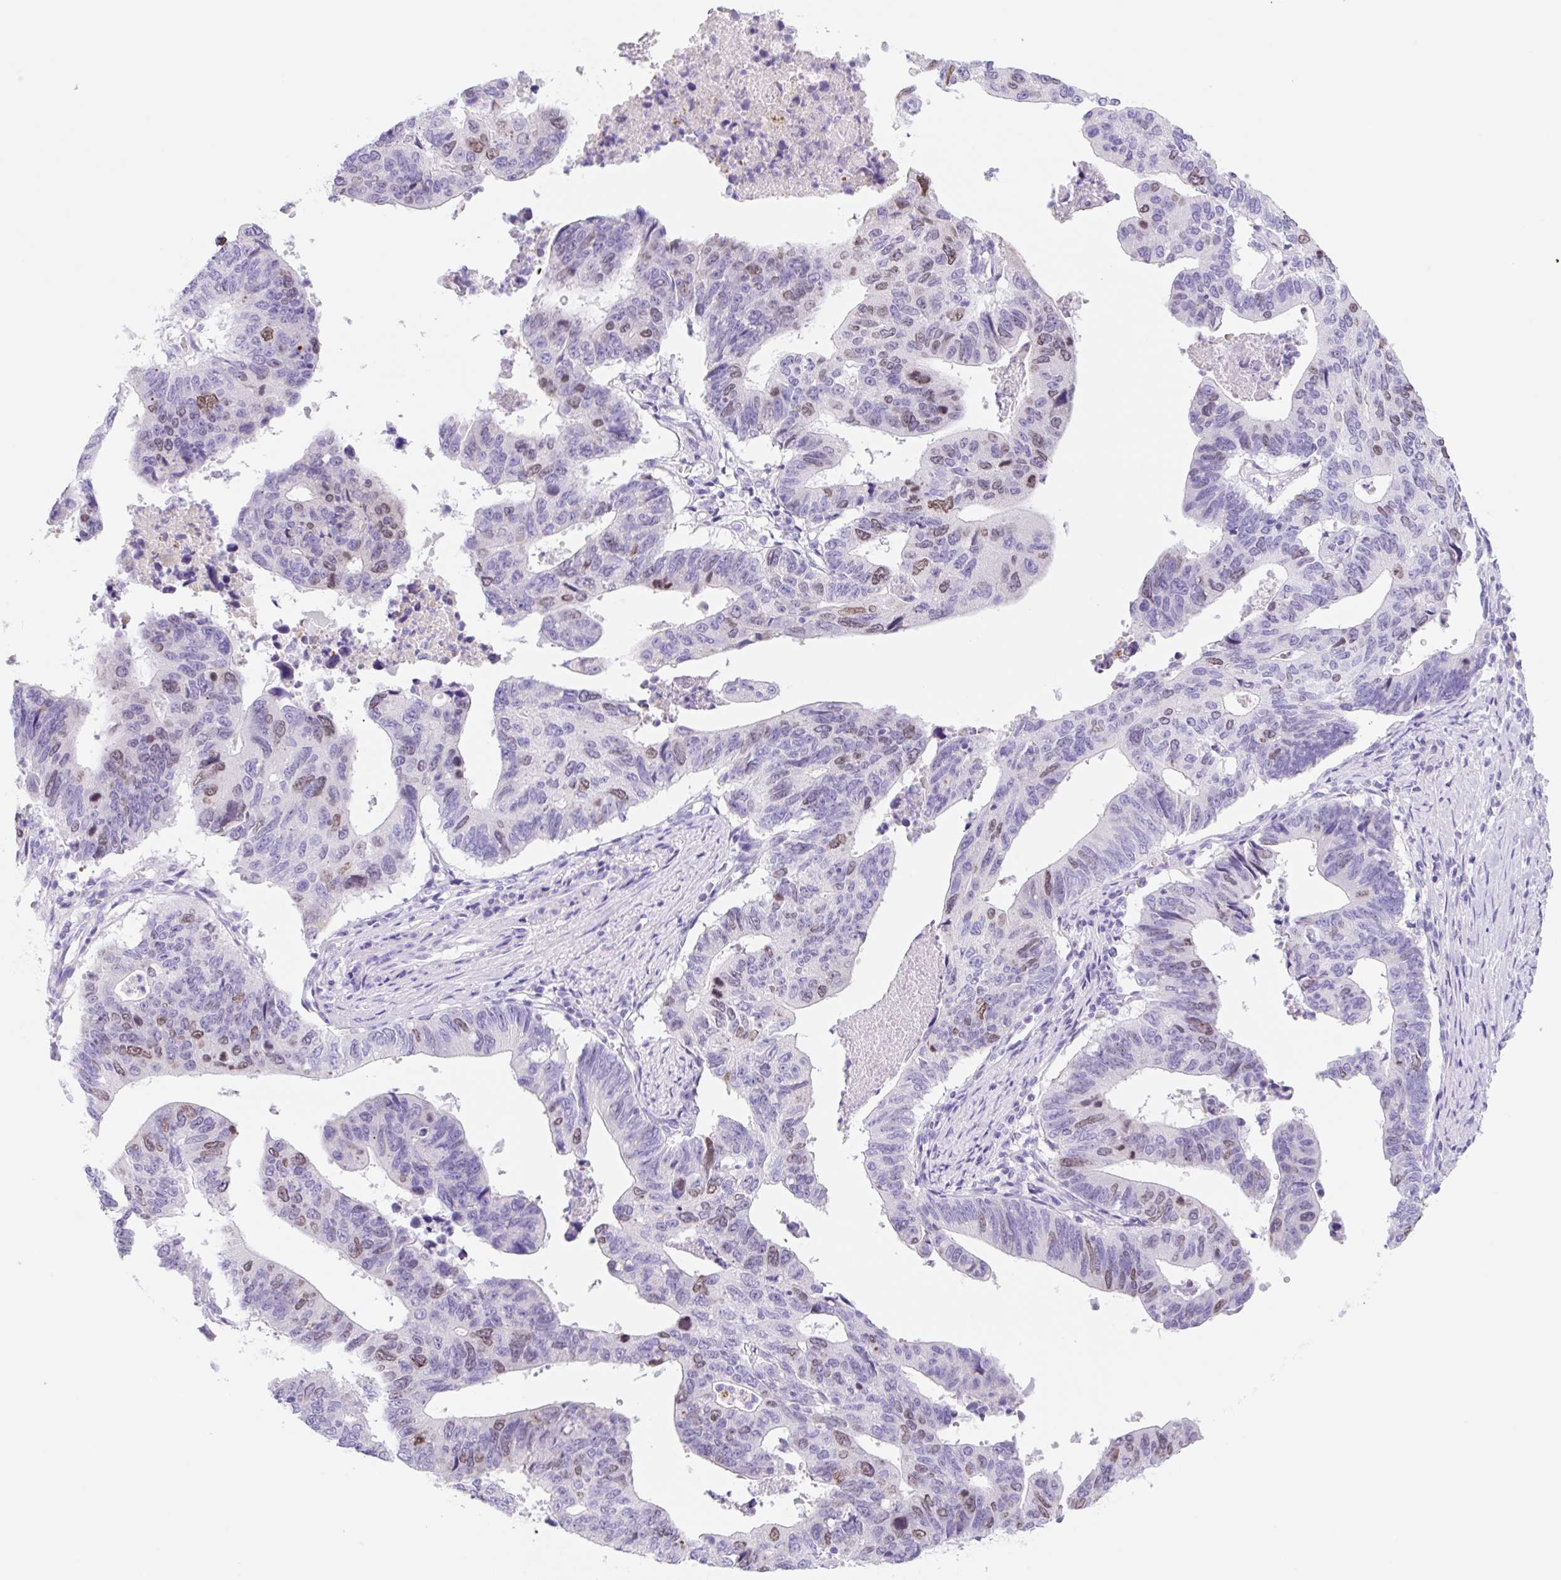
{"staining": {"intensity": "weak", "quantity": "<25%", "location": "nuclear"}, "tissue": "stomach cancer", "cell_type": "Tumor cells", "image_type": "cancer", "snomed": [{"axis": "morphology", "description": "Adenocarcinoma, NOS"}, {"axis": "topography", "description": "Stomach"}], "caption": "IHC histopathology image of neoplastic tissue: human stomach adenocarcinoma stained with DAB (3,3'-diaminobenzidine) shows no significant protein staining in tumor cells. (Stains: DAB (3,3'-diaminobenzidine) immunohistochemistry with hematoxylin counter stain, Microscopy: brightfield microscopy at high magnification).", "gene": "KLK8", "patient": {"sex": "male", "age": 59}}